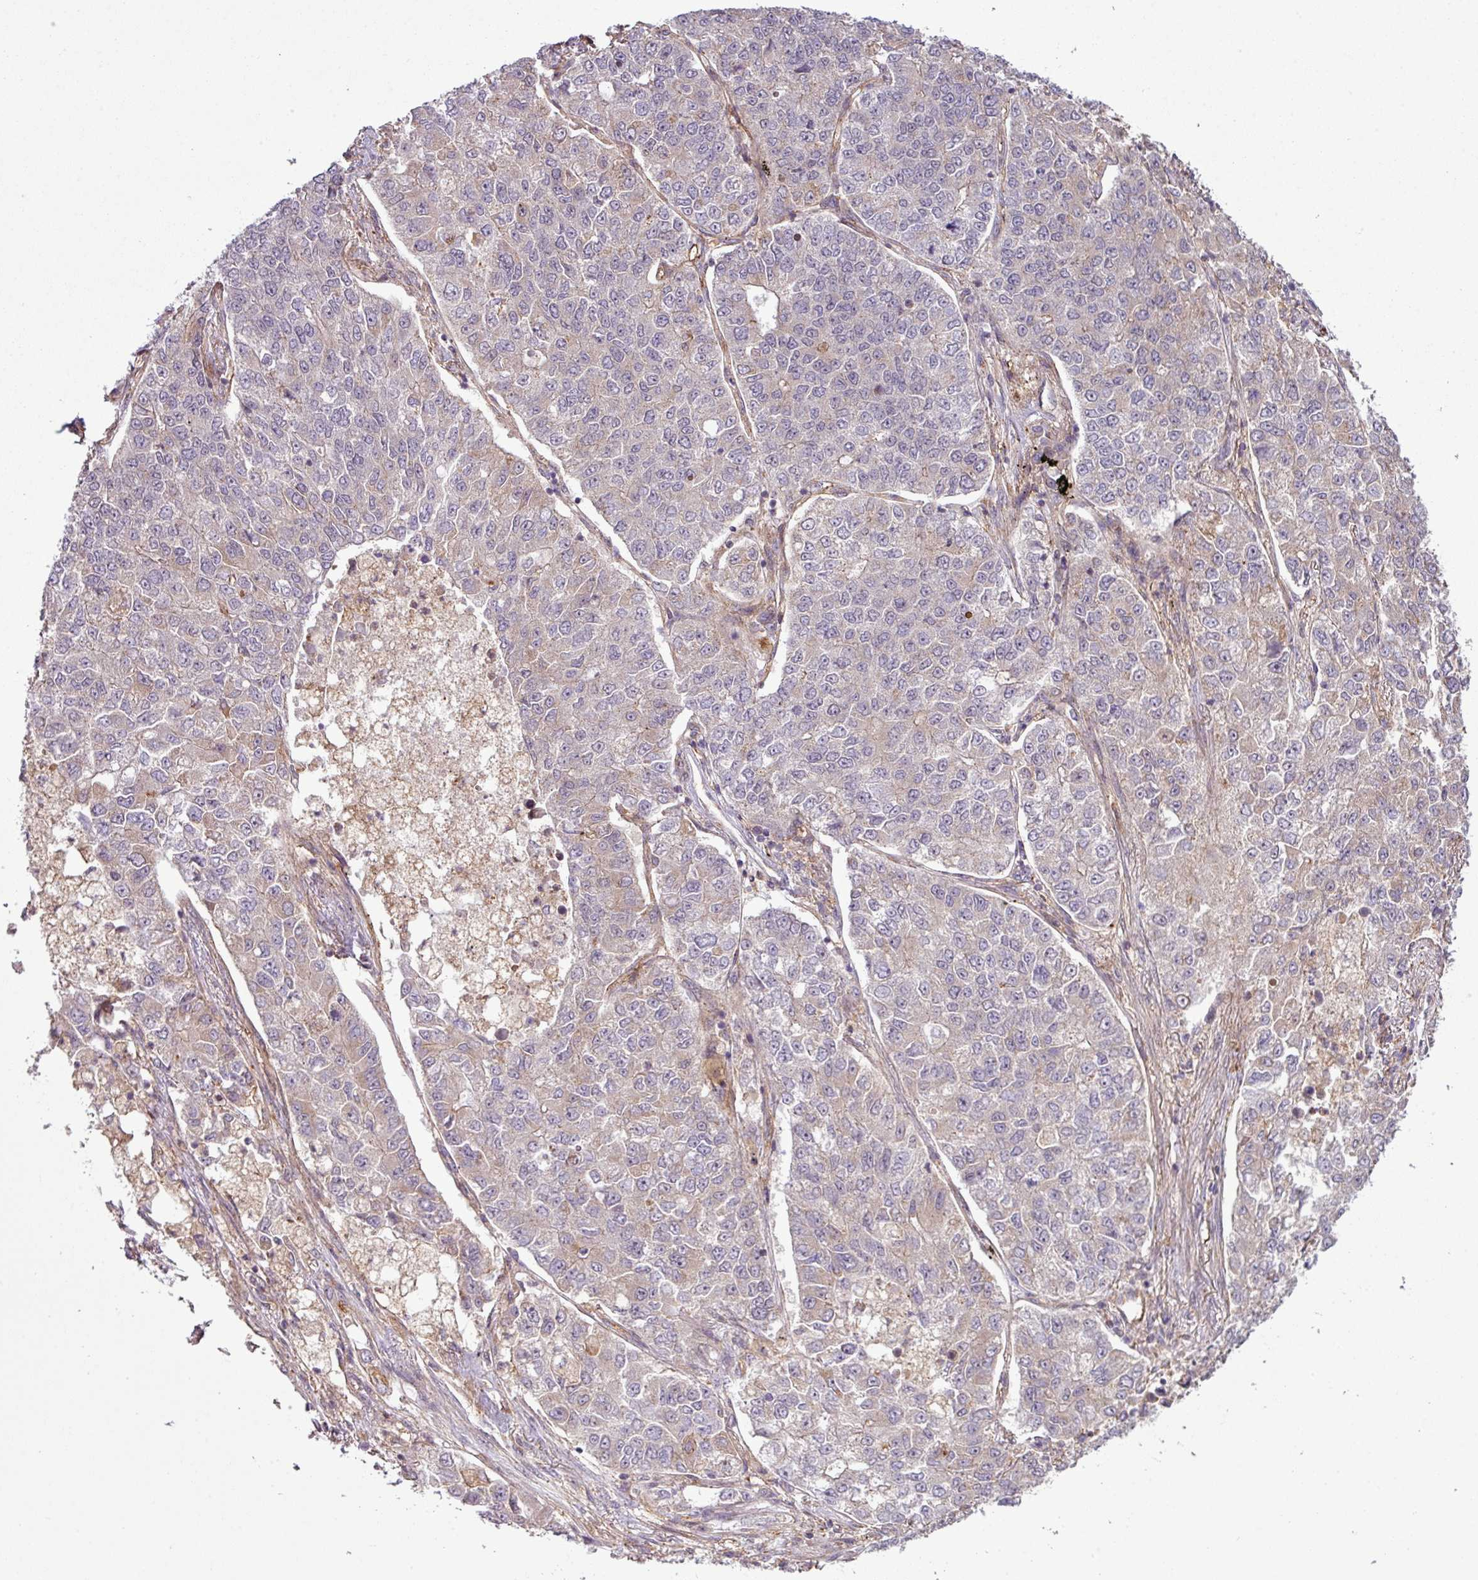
{"staining": {"intensity": "negative", "quantity": "none", "location": "none"}, "tissue": "lung cancer", "cell_type": "Tumor cells", "image_type": "cancer", "snomed": [{"axis": "morphology", "description": "Adenocarcinoma, NOS"}, {"axis": "topography", "description": "Lung"}], "caption": "Immunohistochemistry (IHC) histopathology image of human lung cancer (adenocarcinoma) stained for a protein (brown), which reveals no expression in tumor cells.", "gene": "ZC2HC1C", "patient": {"sex": "male", "age": 49}}